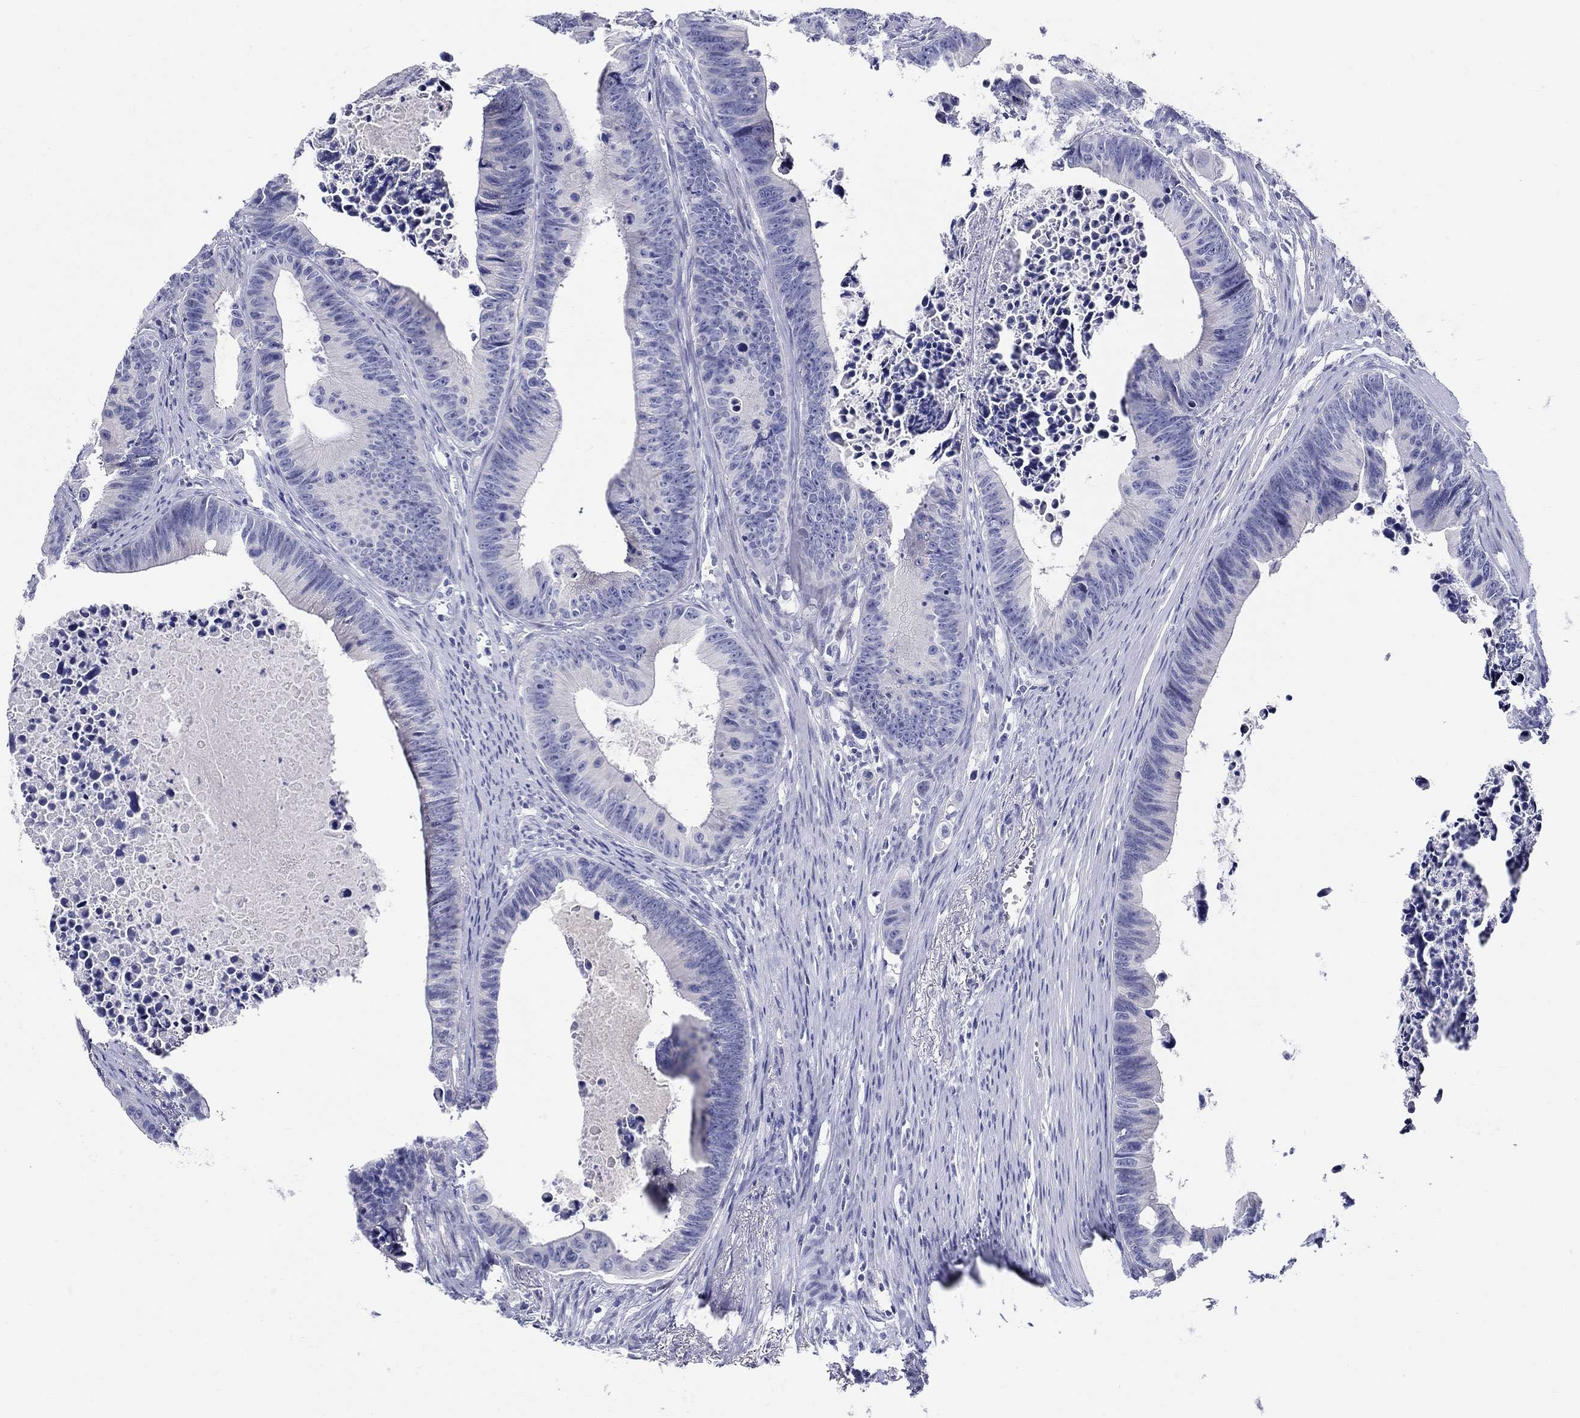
{"staining": {"intensity": "negative", "quantity": "none", "location": "none"}, "tissue": "colorectal cancer", "cell_type": "Tumor cells", "image_type": "cancer", "snomed": [{"axis": "morphology", "description": "Adenocarcinoma, NOS"}, {"axis": "topography", "description": "Colon"}], "caption": "Photomicrograph shows no significant protein staining in tumor cells of colorectal cancer.", "gene": "CRYGS", "patient": {"sex": "female", "age": 87}}